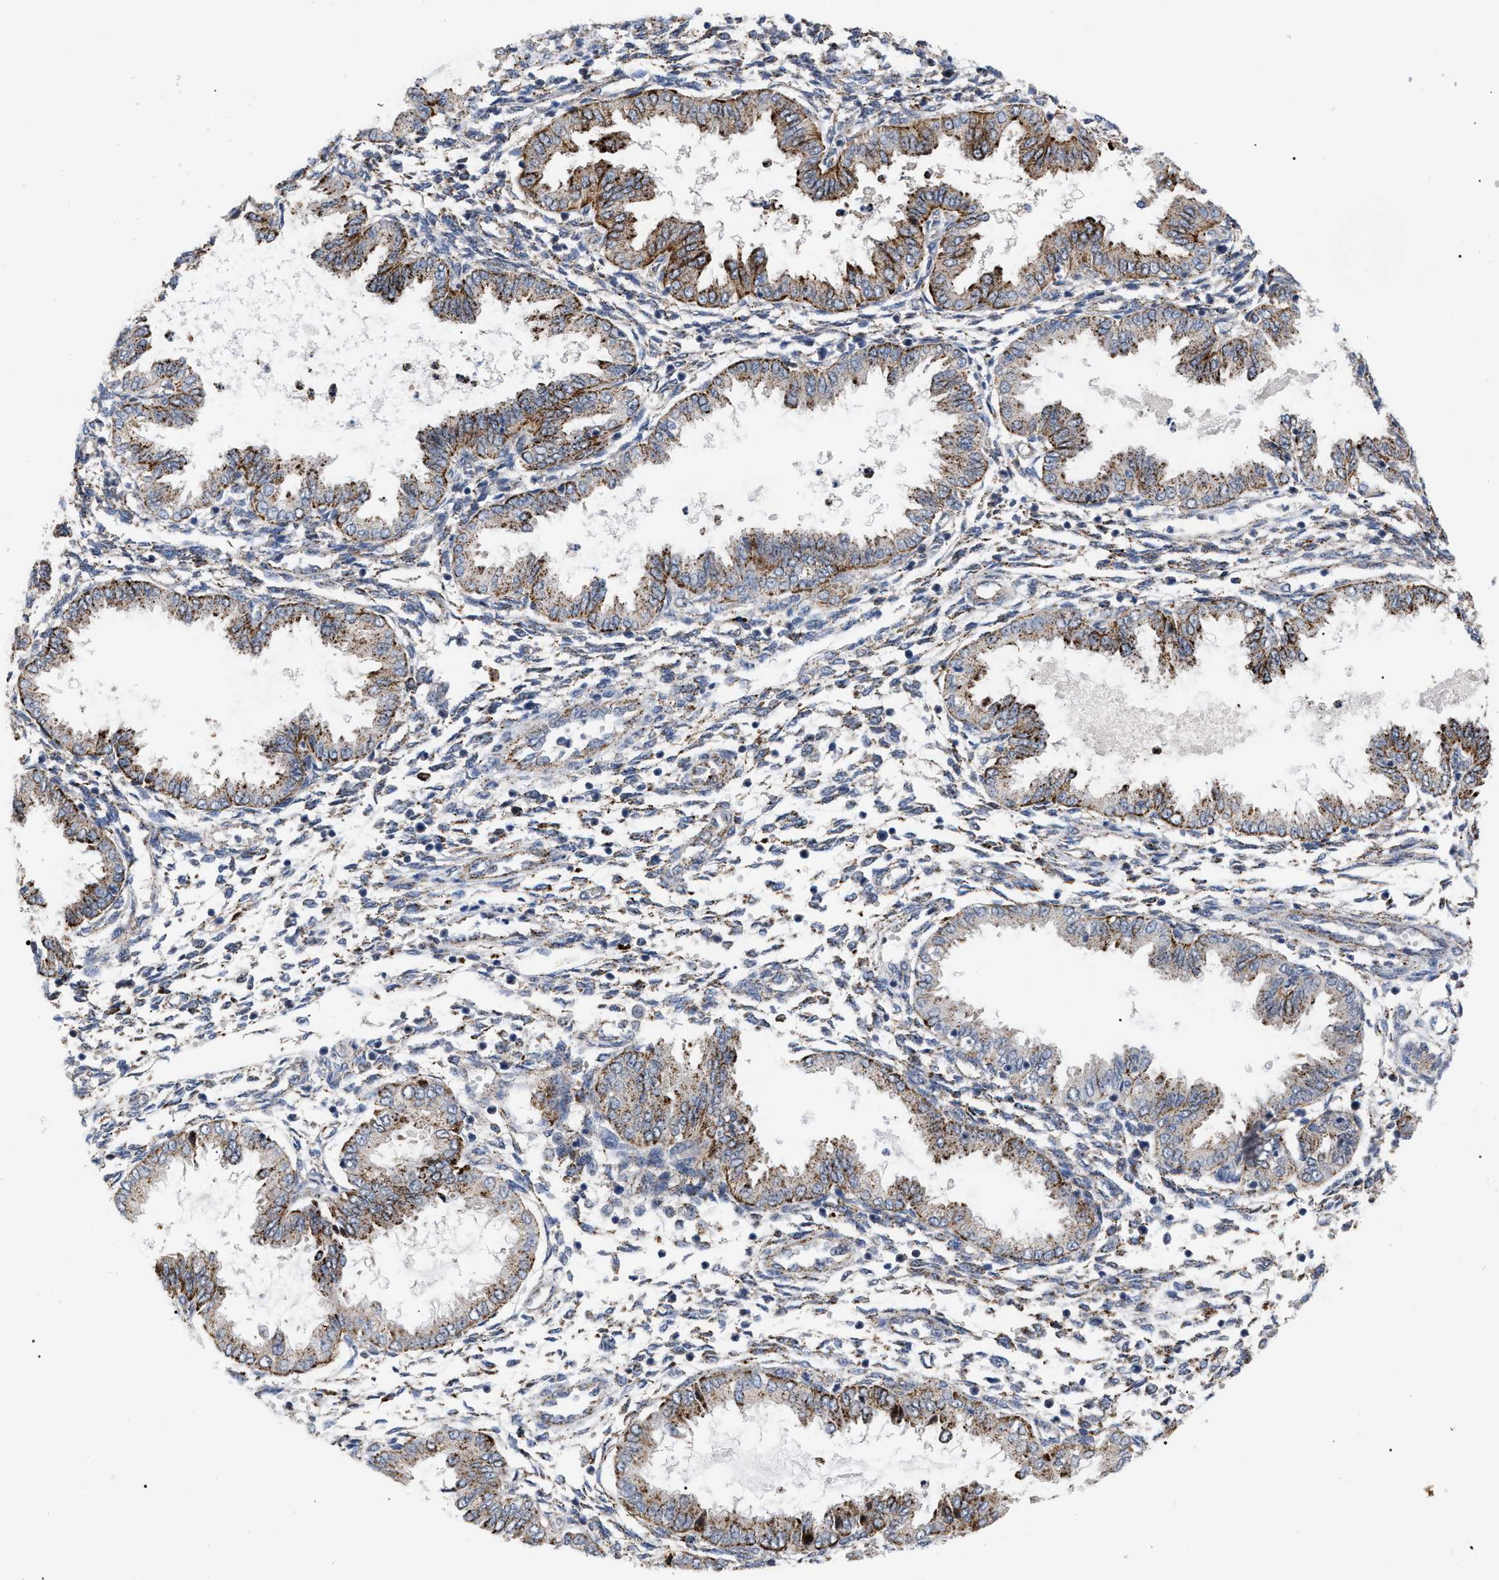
{"staining": {"intensity": "moderate", "quantity": "<25%", "location": "cytoplasmic/membranous"}, "tissue": "endometrium", "cell_type": "Cells in endometrial stroma", "image_type": "normal", "snomed": [{"axis": "morphology", "description": "Normal tissue, NOS"}, {"axis": "topography", "description": "Endometrium"}], "caption": "IHC image of normal human endometrium stained for a protein (brown), which exhibits low levels of moderate cytoplasmic/membranous positivity in approximately <25% of cells in endometrial stroma.", "gene": "UPF1", "patient": {"sex": "female", "age": 33}}